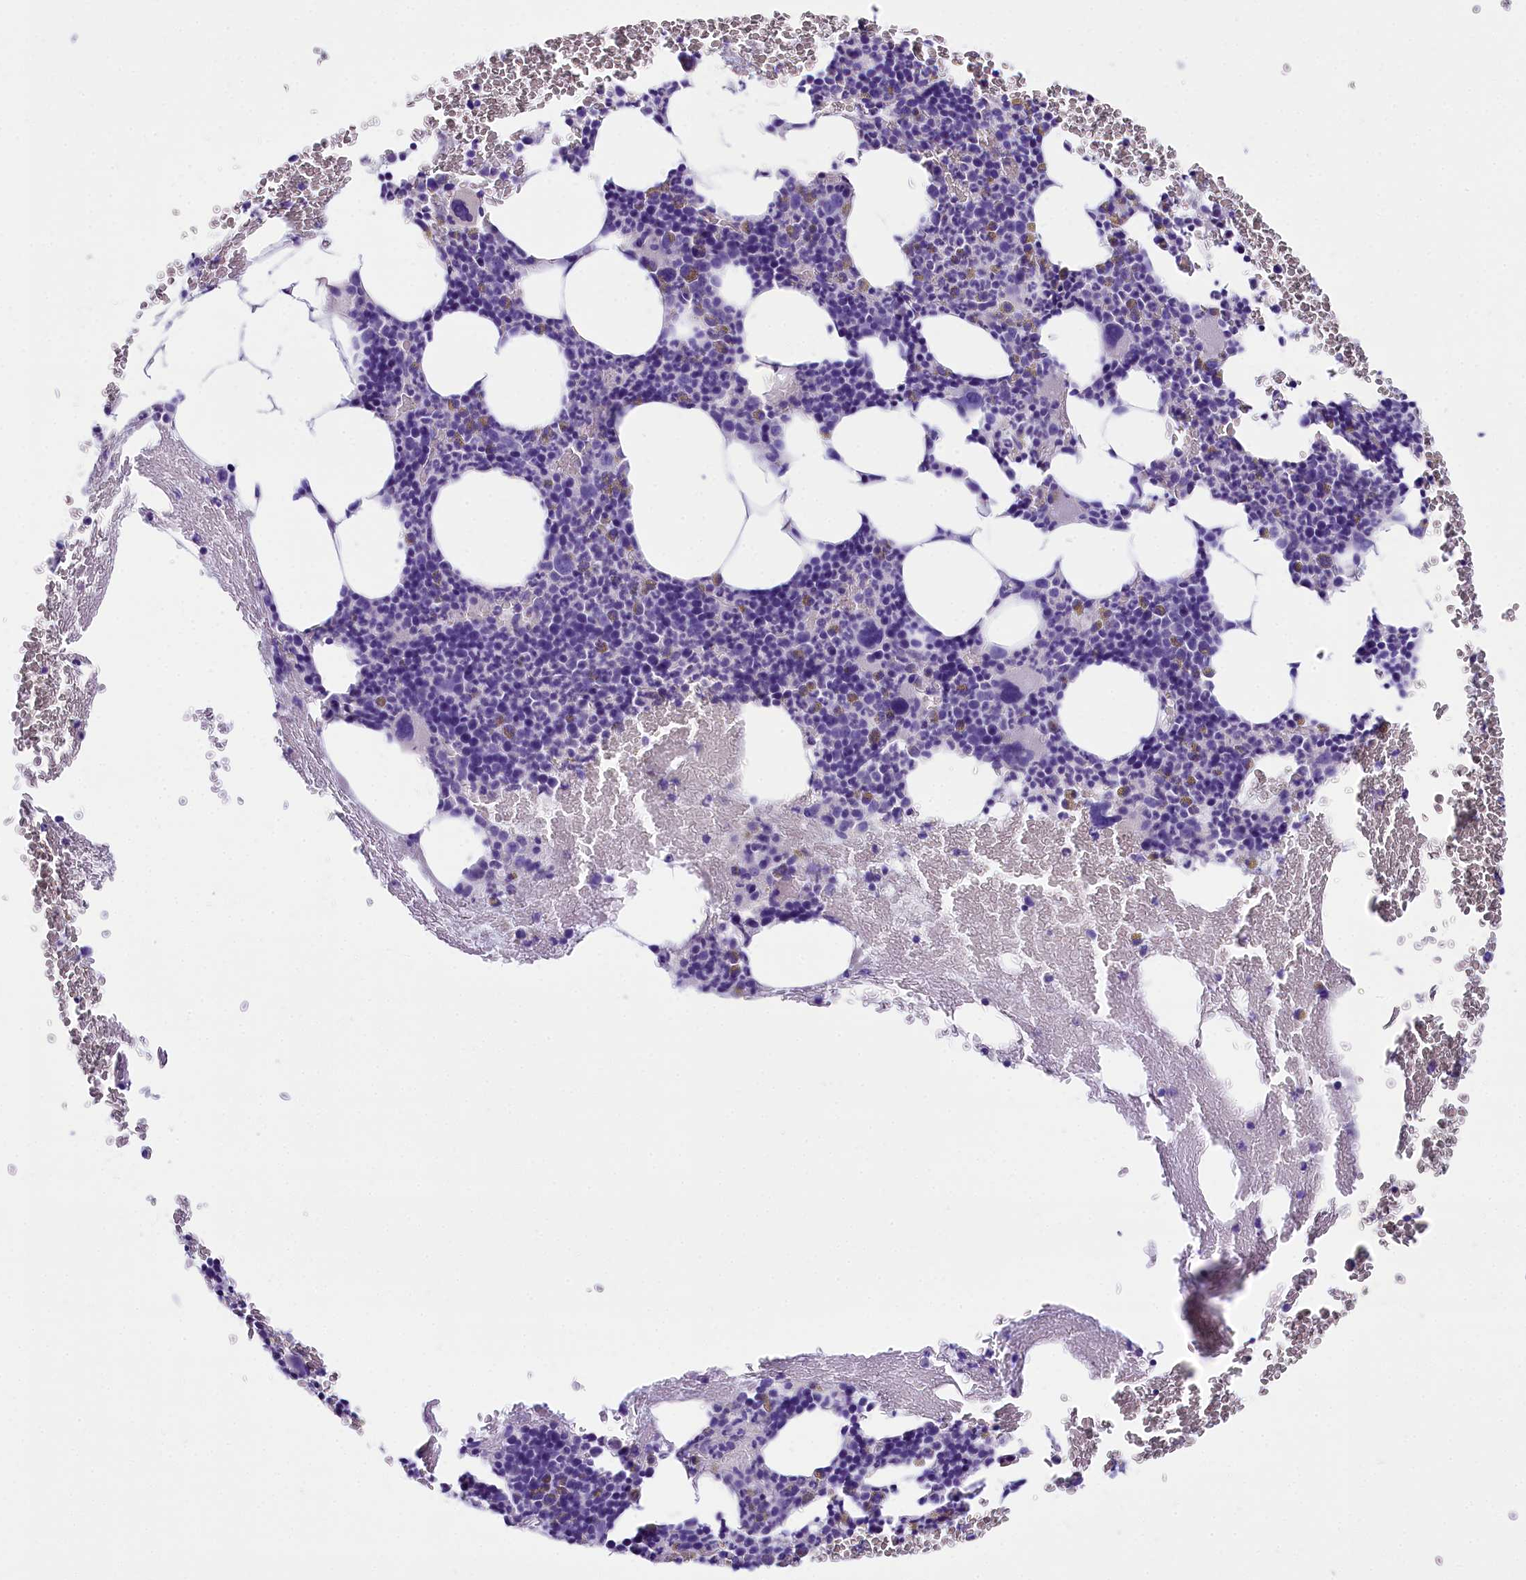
{"staining": {"intensity": "weak", "quantity": "<25%", "location": "cytoplasmic/membranous"}, "tissue": "bone marrow", "cell_type": "Hematopoietic cells", "image_type": "normal", "snomed": [{"axis": "morphology", "description": "Normal tissue, NOS"}, {"axis": "topography", "description": "Bone marrow"}], "caption": "Immunohistochemistry (IHC) histopathology image of normal human bone marrow stained for a protein (brown), which displays no staining in hematopoietic cells.", "gene": "SKIDA1", "patient": {"sex": "male", "age": 75}}